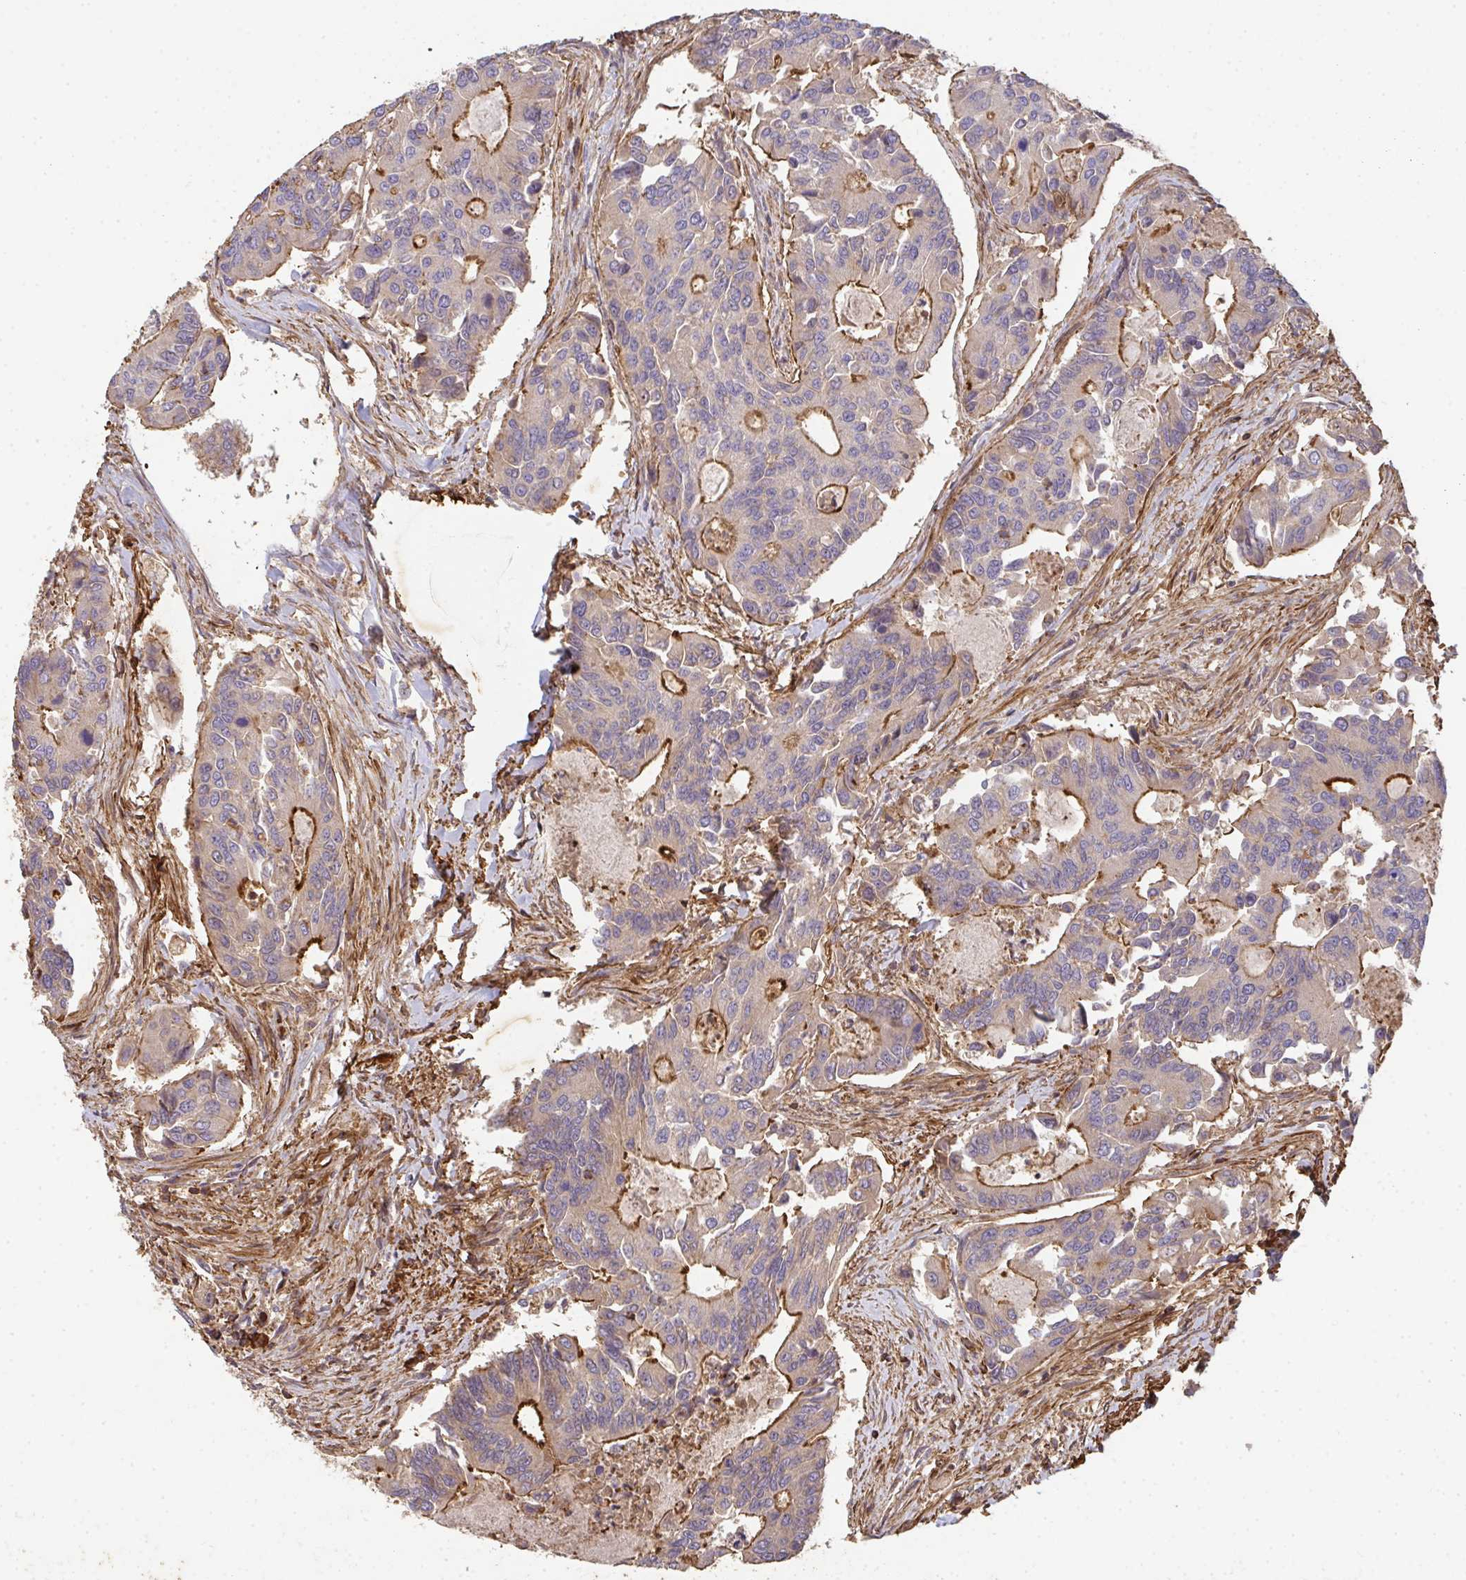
{"staining": {"intensity": "strong", "quantity": "<25%", "location": "cytoplasmic/membranous"}, "tissue": "colorectal cancer", "cell_type": "Tumor cells", "image_type": "cancer", "snomed": [{"axis": "morphology", "description": "Adenocarcinoma, NOS"}, {"axis": "topography", "description": "Colon"}], "caption": "Immunohistochemical staining of colorectal adenocarcinoma displays strong cytoplasmic/membranous protein positivity in approximately <25% of tumor cells.", "gene": "TNMD", "patient": {"sex": "female", "age": 67}}